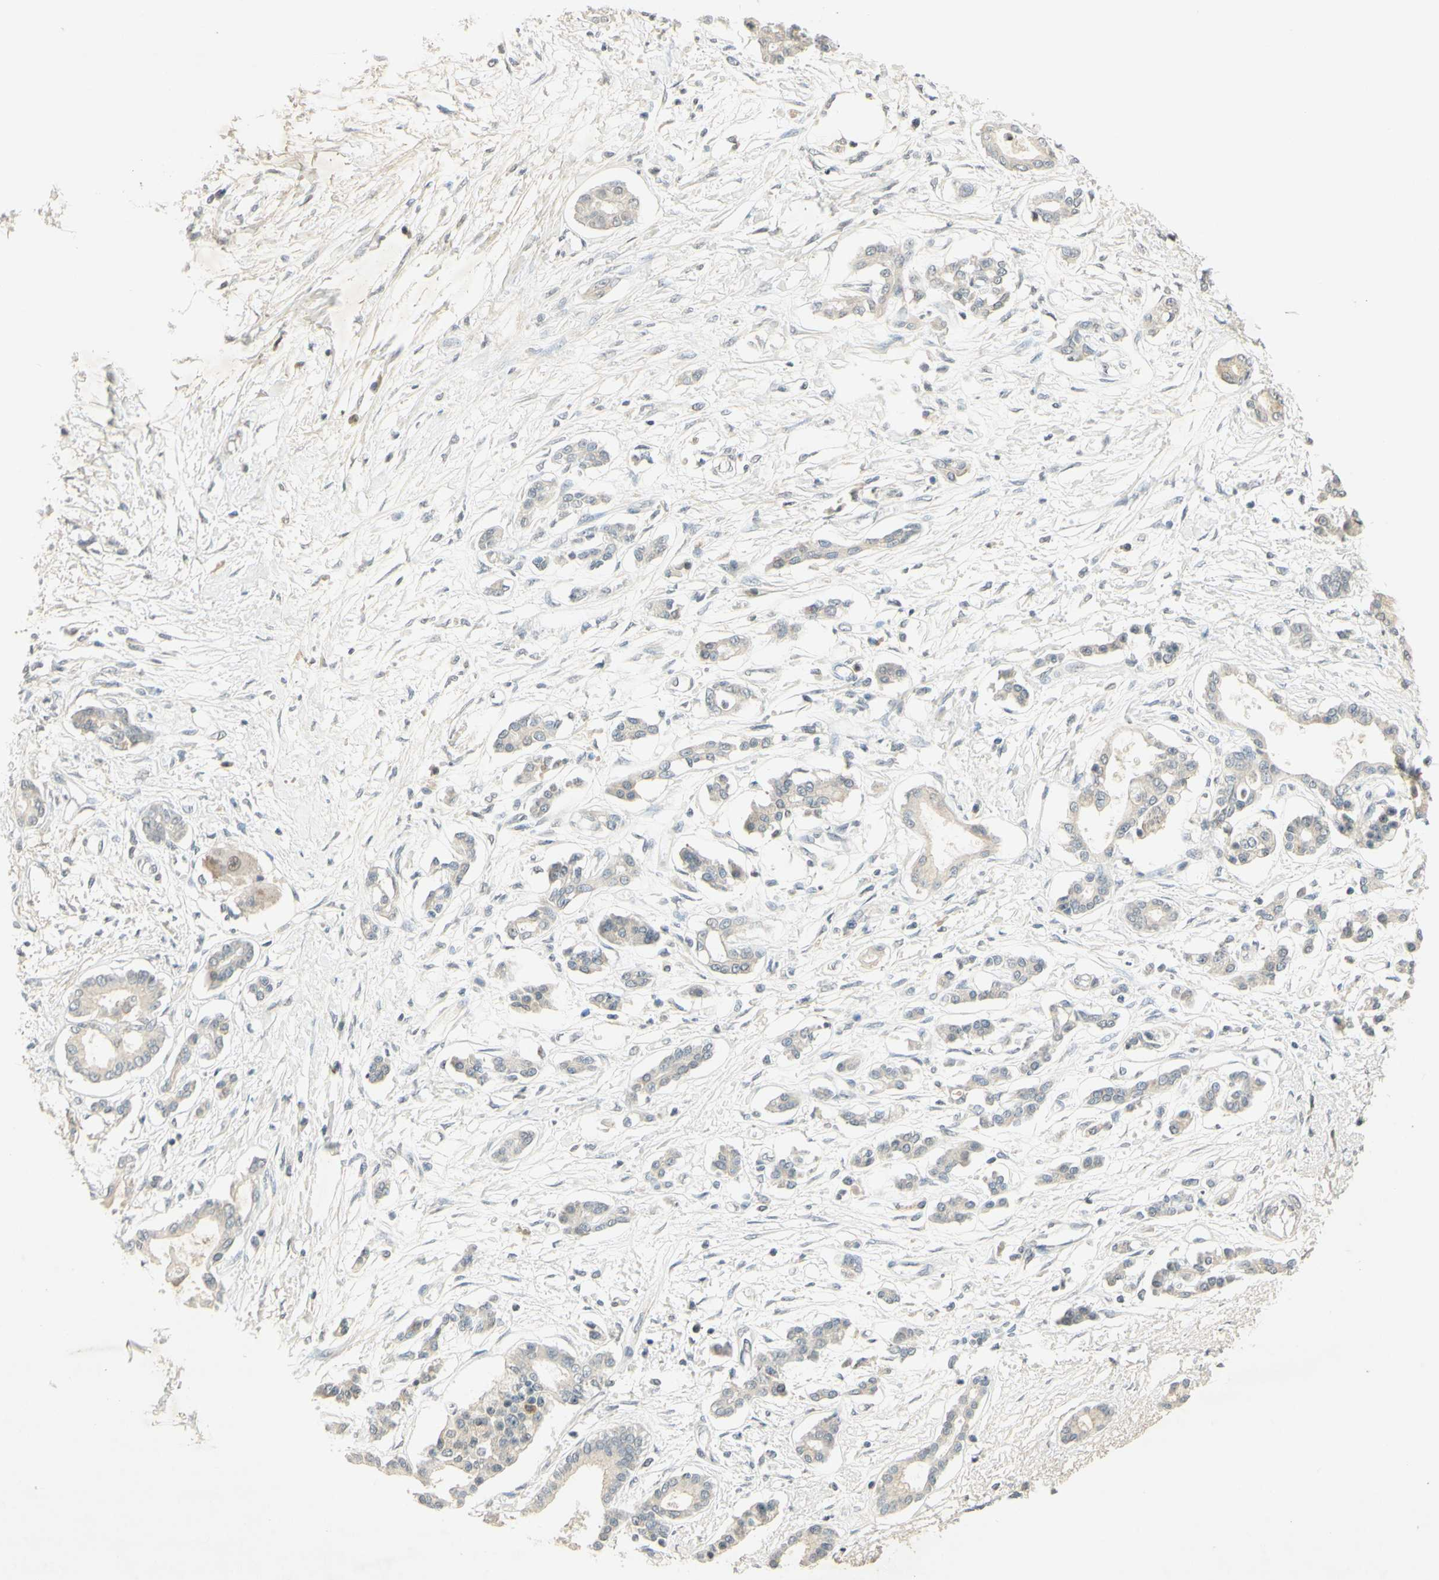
{"staining": {"intensity": "negative", "quantity": "none", "location": "none"}, "tissue": "pancreatic cancer", "cell_type": "Tumor cells", "image_type": "cancer", "snomed": [{"axis": "morphology", "description": "Adenocarcinoma, NOS"}, {"axis": "topography", "description": "Pancreas"}], "caption": "Human pancreatic cancer (adenocarcinoma) stained for a protein using immunohistochemistry exhibits no staining in tumor cells.", "gene": "GLI1", "patient": {"sex": "male", "age": 56}}